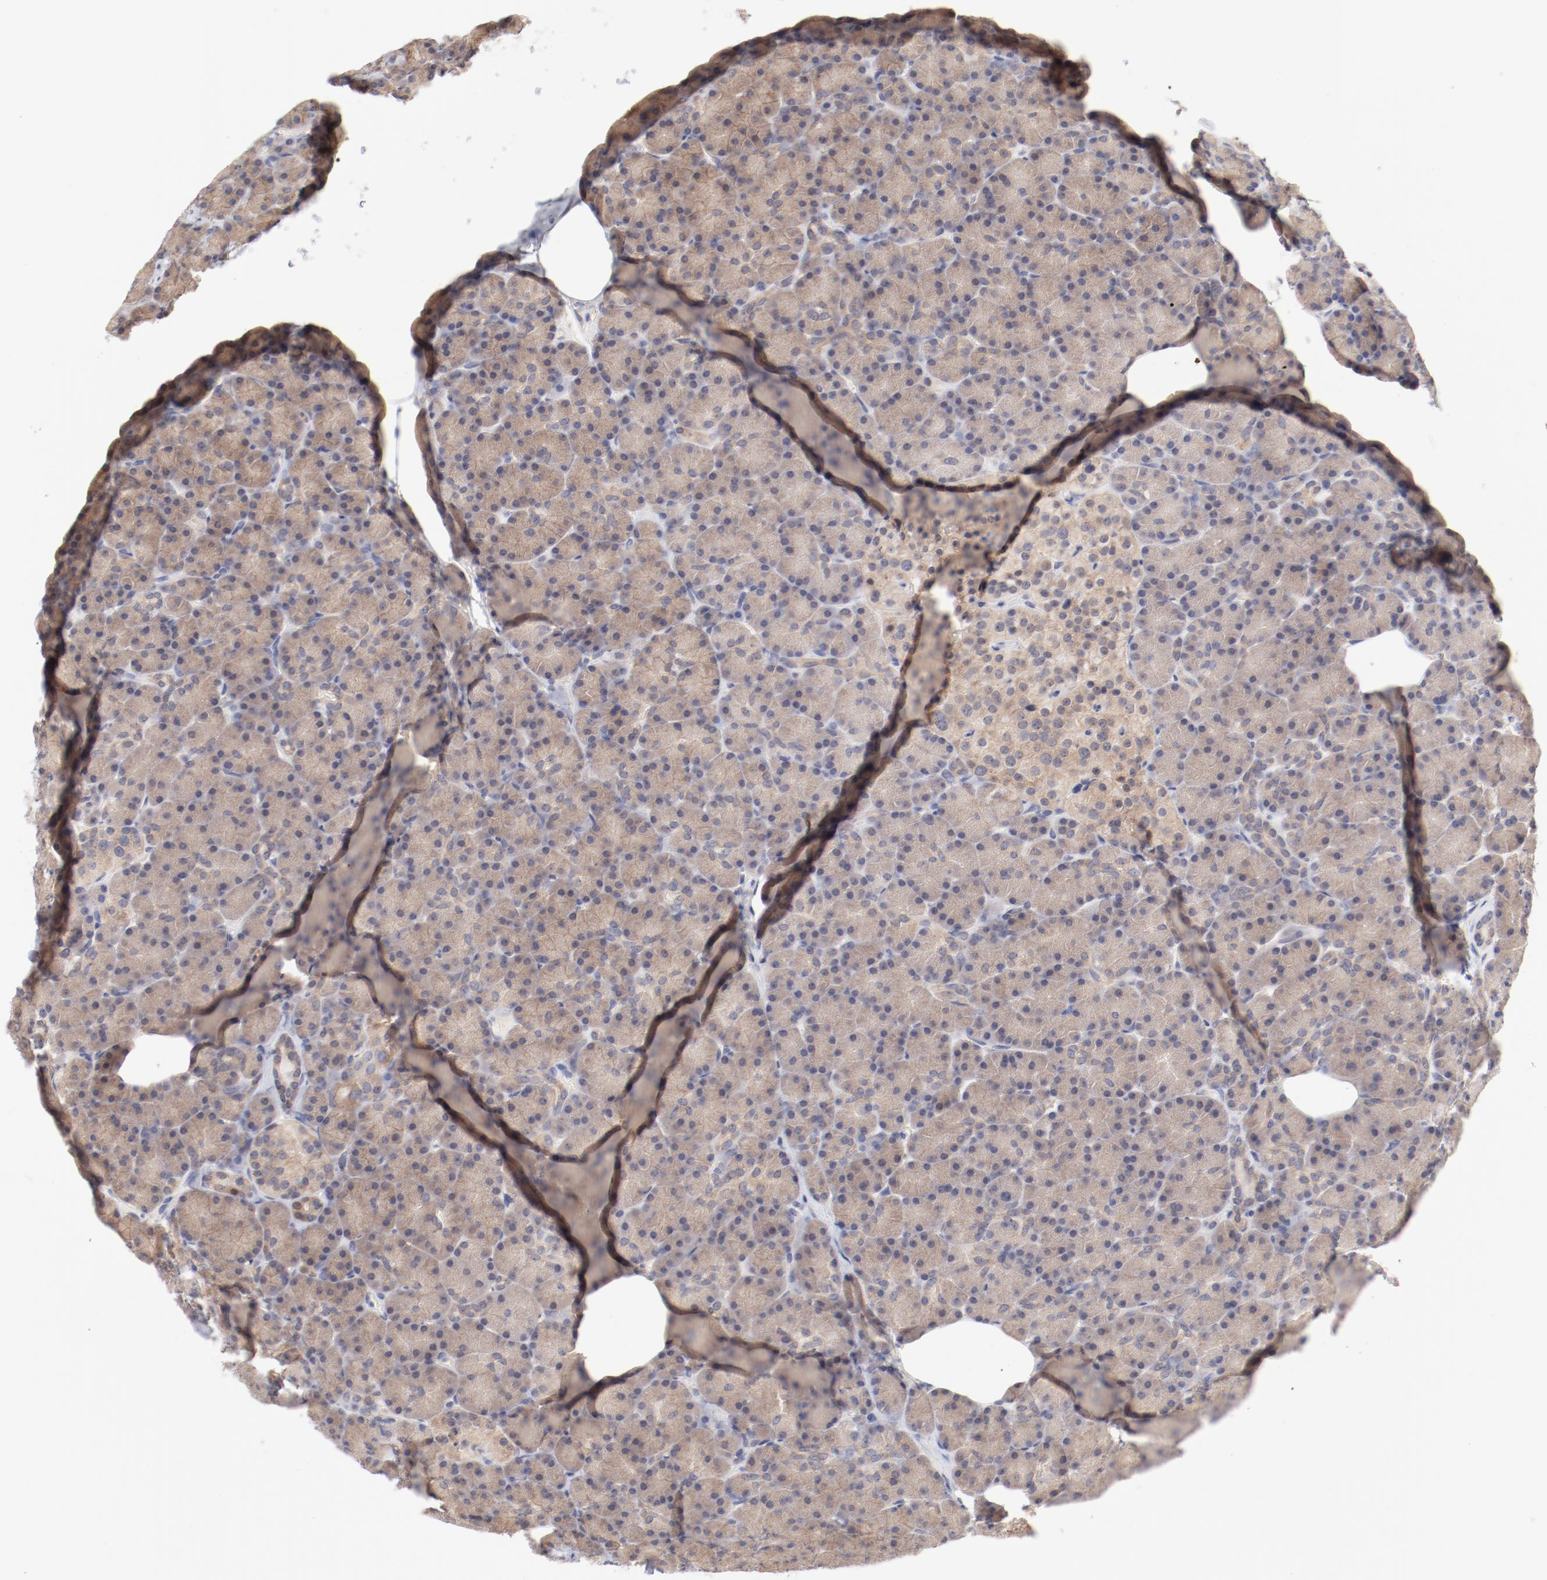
{"staining": {"intensity": "moderate", "quantity": ">75%", "location": "cytoplasmic/membranous"}, "tissue": "pancreas", "cell_type": "Exocrine glandular cells", "image_type": "normal", "snomed": [{"axis": "morphology", "description": "Normal tissue, NOS"}, {"axis": "topography", "description": "Pancreas"}], "caption": "Immunohistochemistry (IHC) photomicrograph of normal human pancreas stained for a protein (brown), which demonstrates medium levels of moderate cytoplasmic/membranous staining in about >75% of exocrine glandular cells.", "gene": "SETD3", "patient": {"sex": "female", "age": 43}}